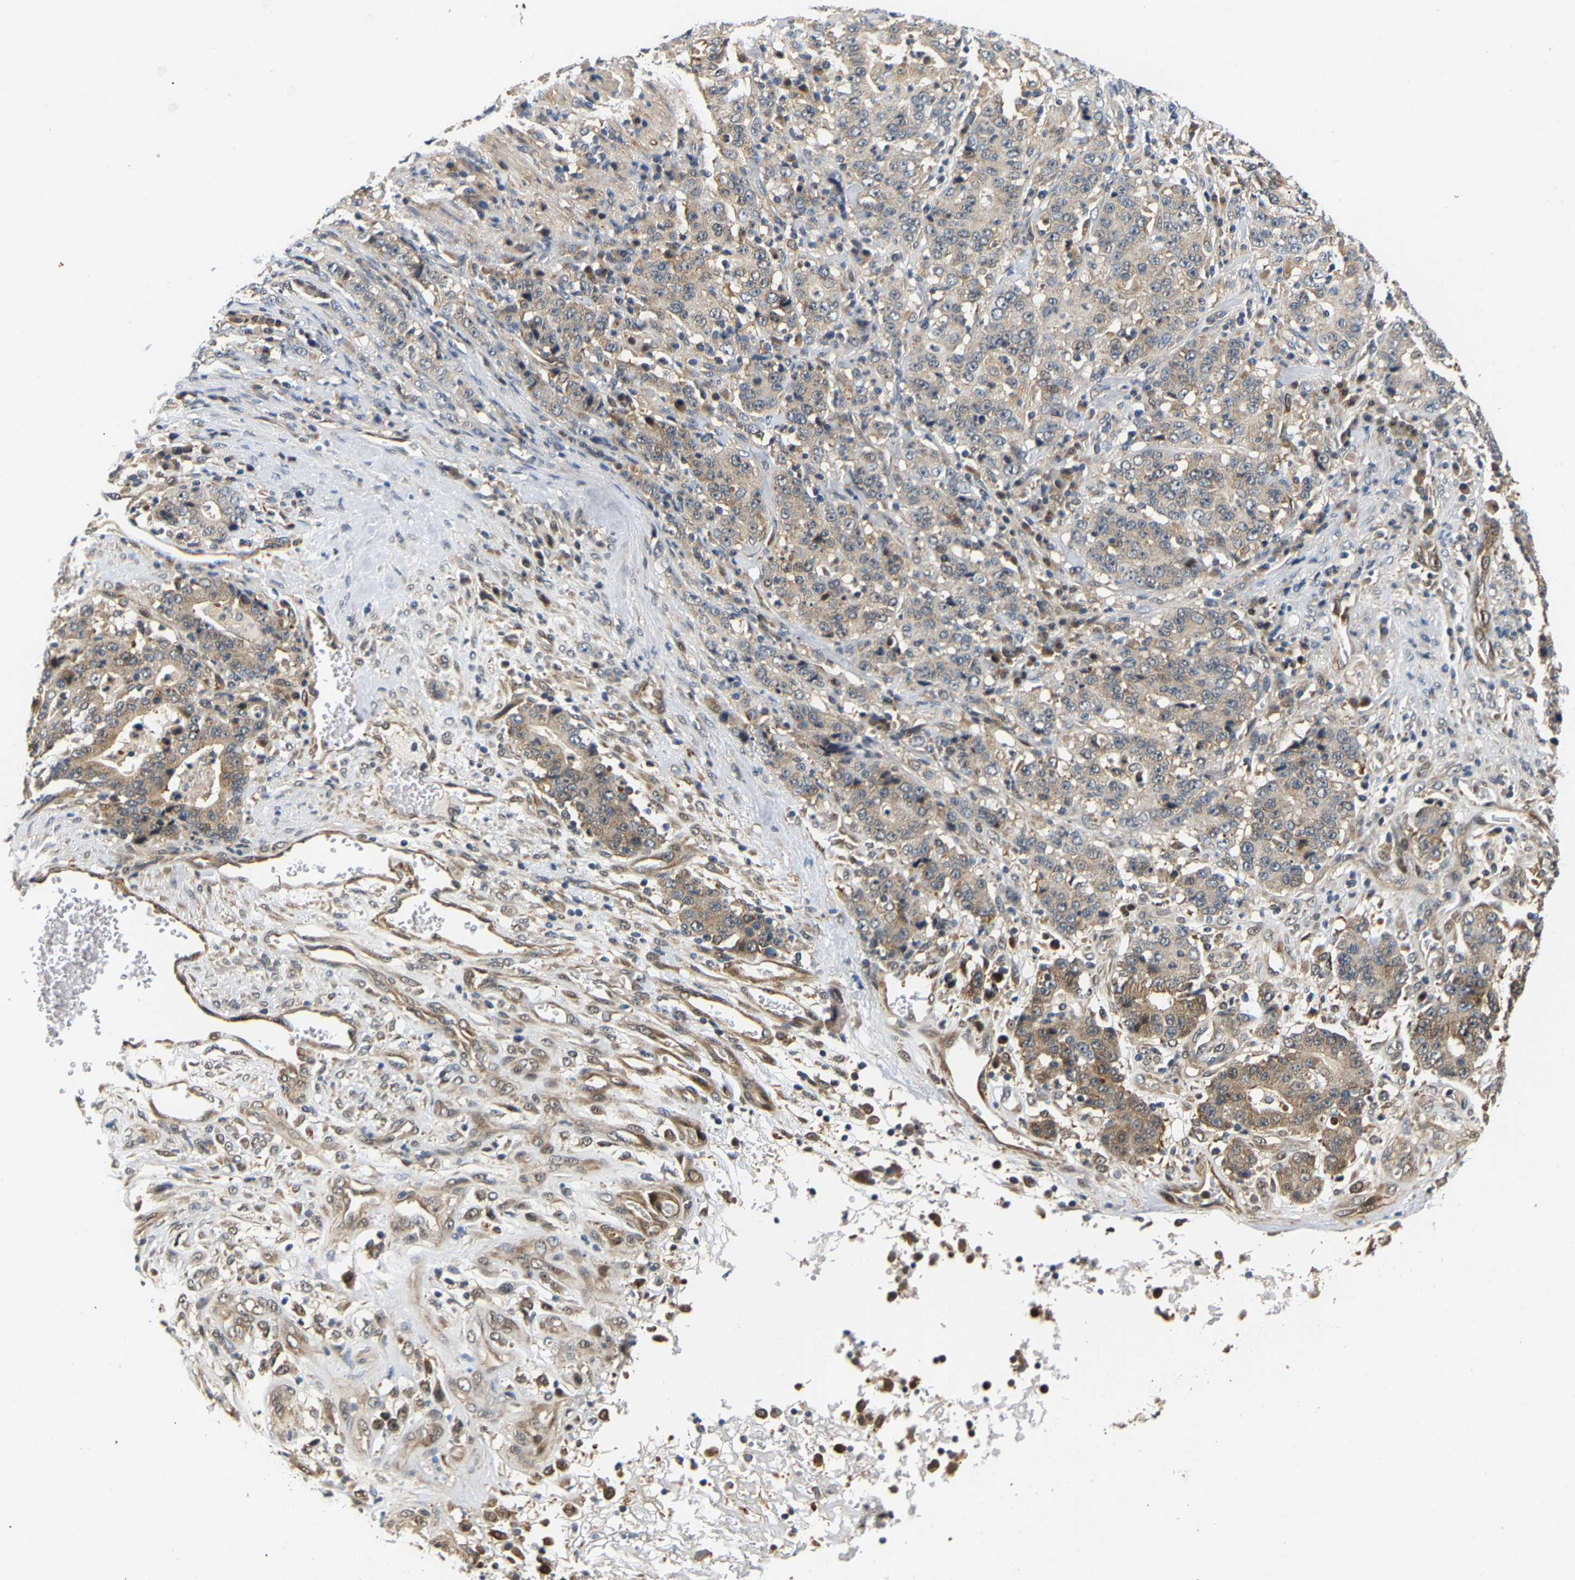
{"staining": {"intensity": "weak", "quantity": "25%-75%", "location": "cytoplasmic/membranous"}, "tissue": "stomach cancer", "cell_type": "Tumor cells", "image_type": "cancer", "snomed": [{"axis": "morphology", "description": "Normal tissue, NOS"}, {"axis": "morphology", "description": "Adenocarcinoma, NOS"}, {"axis": "topography", "description": "Stomach, upper"}, {"axis": "topography", "description": "Stomach"}], "caption": "A histopathology image of human stomach adenocarcinoma stained for a protein exhibits weak cytoplasmic/membranous brown staining in tumor cells. The protein of interest is stained brown, and the nuclei are stained in blue (DAB (3,3'-diaminobenzidine) IHC with brightfield microscopy, high magnification).", "gene": "LARP6", "patient": {"sex": "male", "age": 59}}